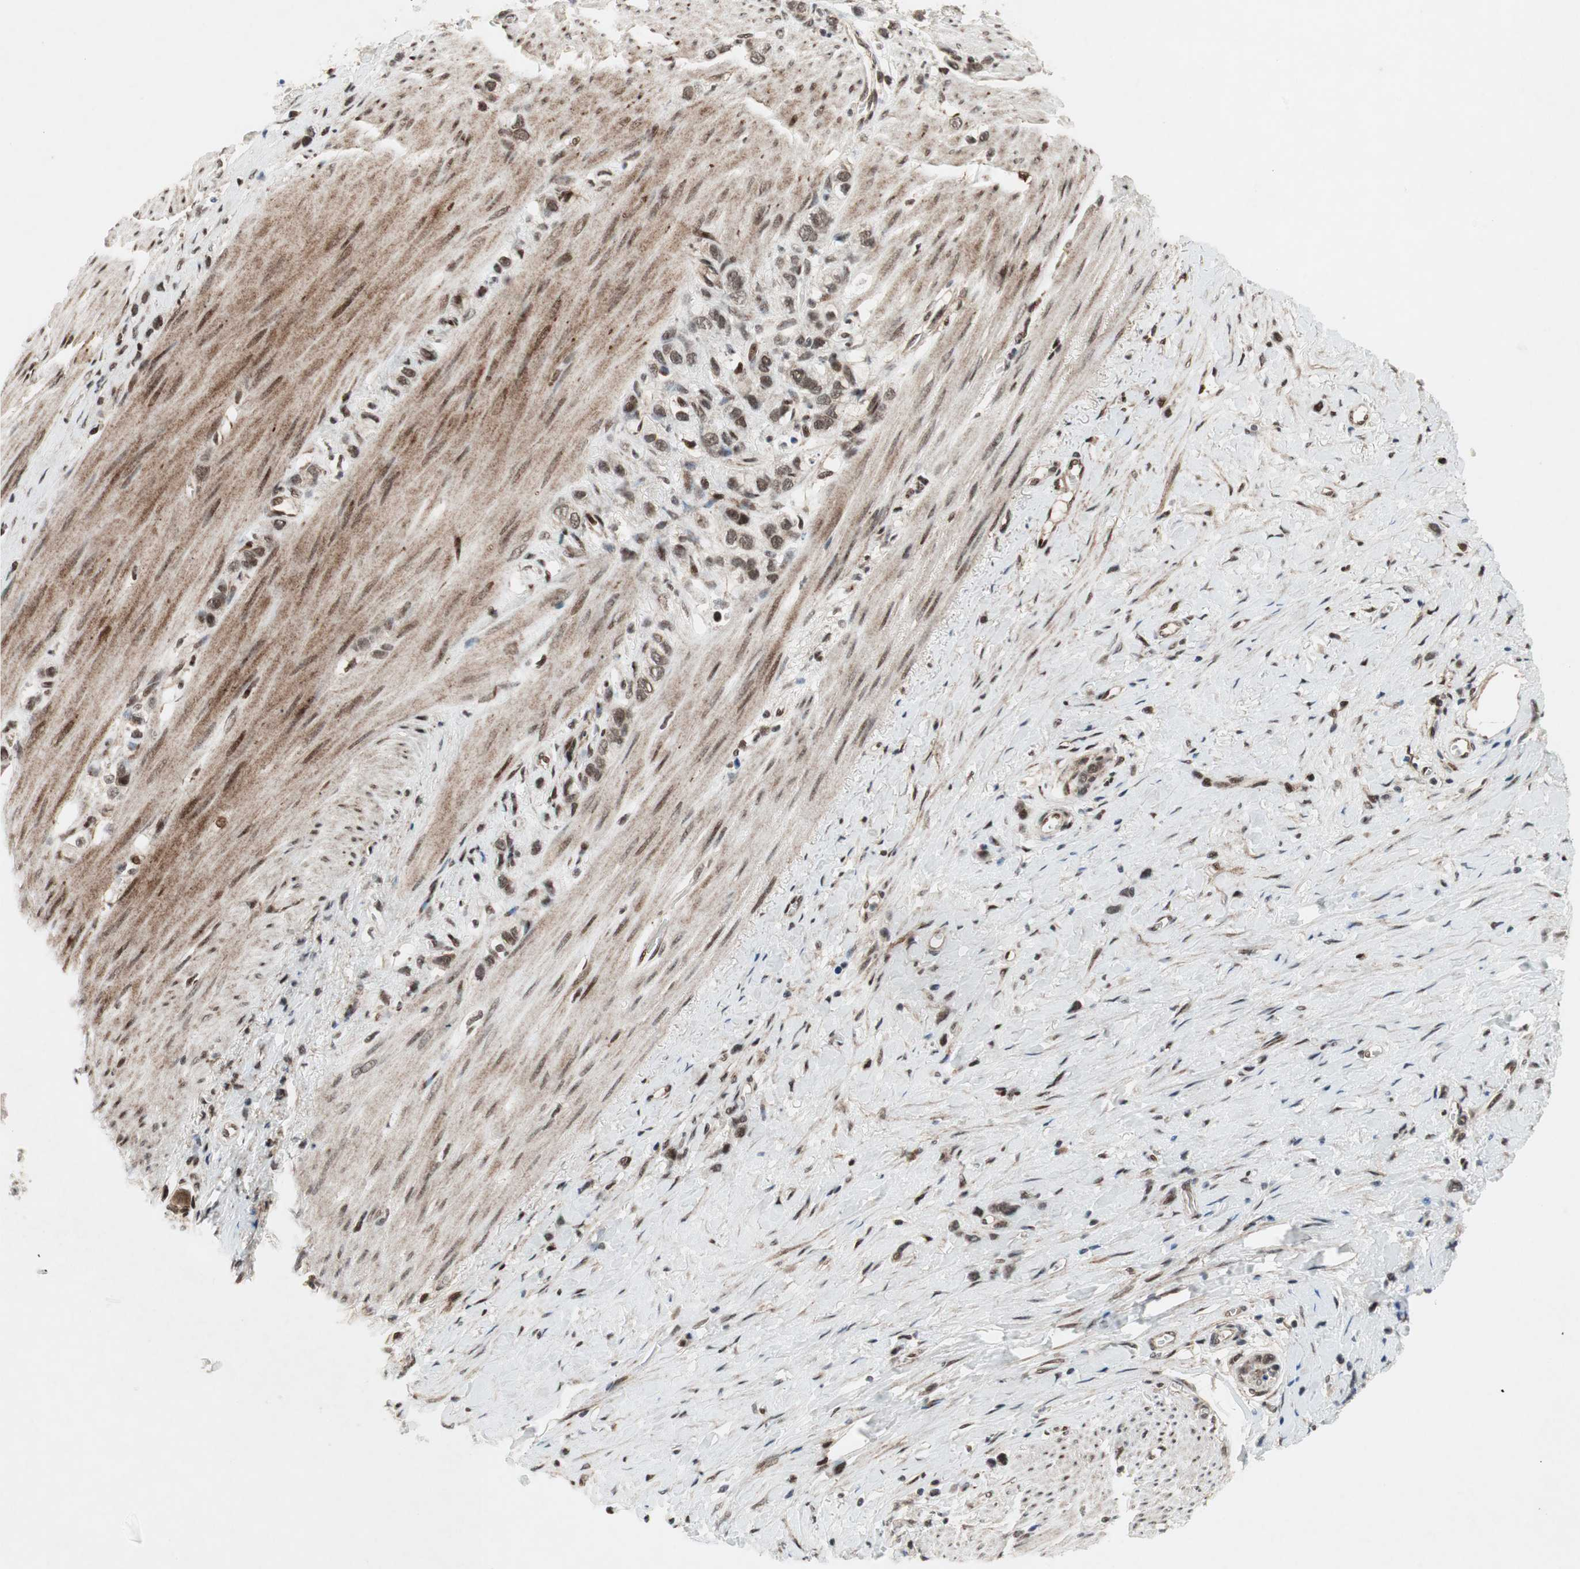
{"staining": {"intensity": "moderate", "quantity": ">75%", "location": "nuclear"}, "tissue": "stomach cancer", "cell_type": "Tumor cells", "image_type": "cancer", "snomed": [{"axis": "morphology", "description": "Normal tissue, NOS"}, {"axis": "morphology", "description": "Adenocarcinoma, NOS"}, {"axis": "morphology", "description": "Adenocarcinoma, High grade"}, {"axis": "topography", "description": "Stomach, upper"}, {"axis": "topography", "description": "Stomach"}], "caption": "Stomach cancer (adenocarcinoma) stained for a protein (brown) displays moderate nuclear positive positivity in about >75% of tumor cells.", "gene": "TCF12", "patient": {"sex": "female", "age": 65}}